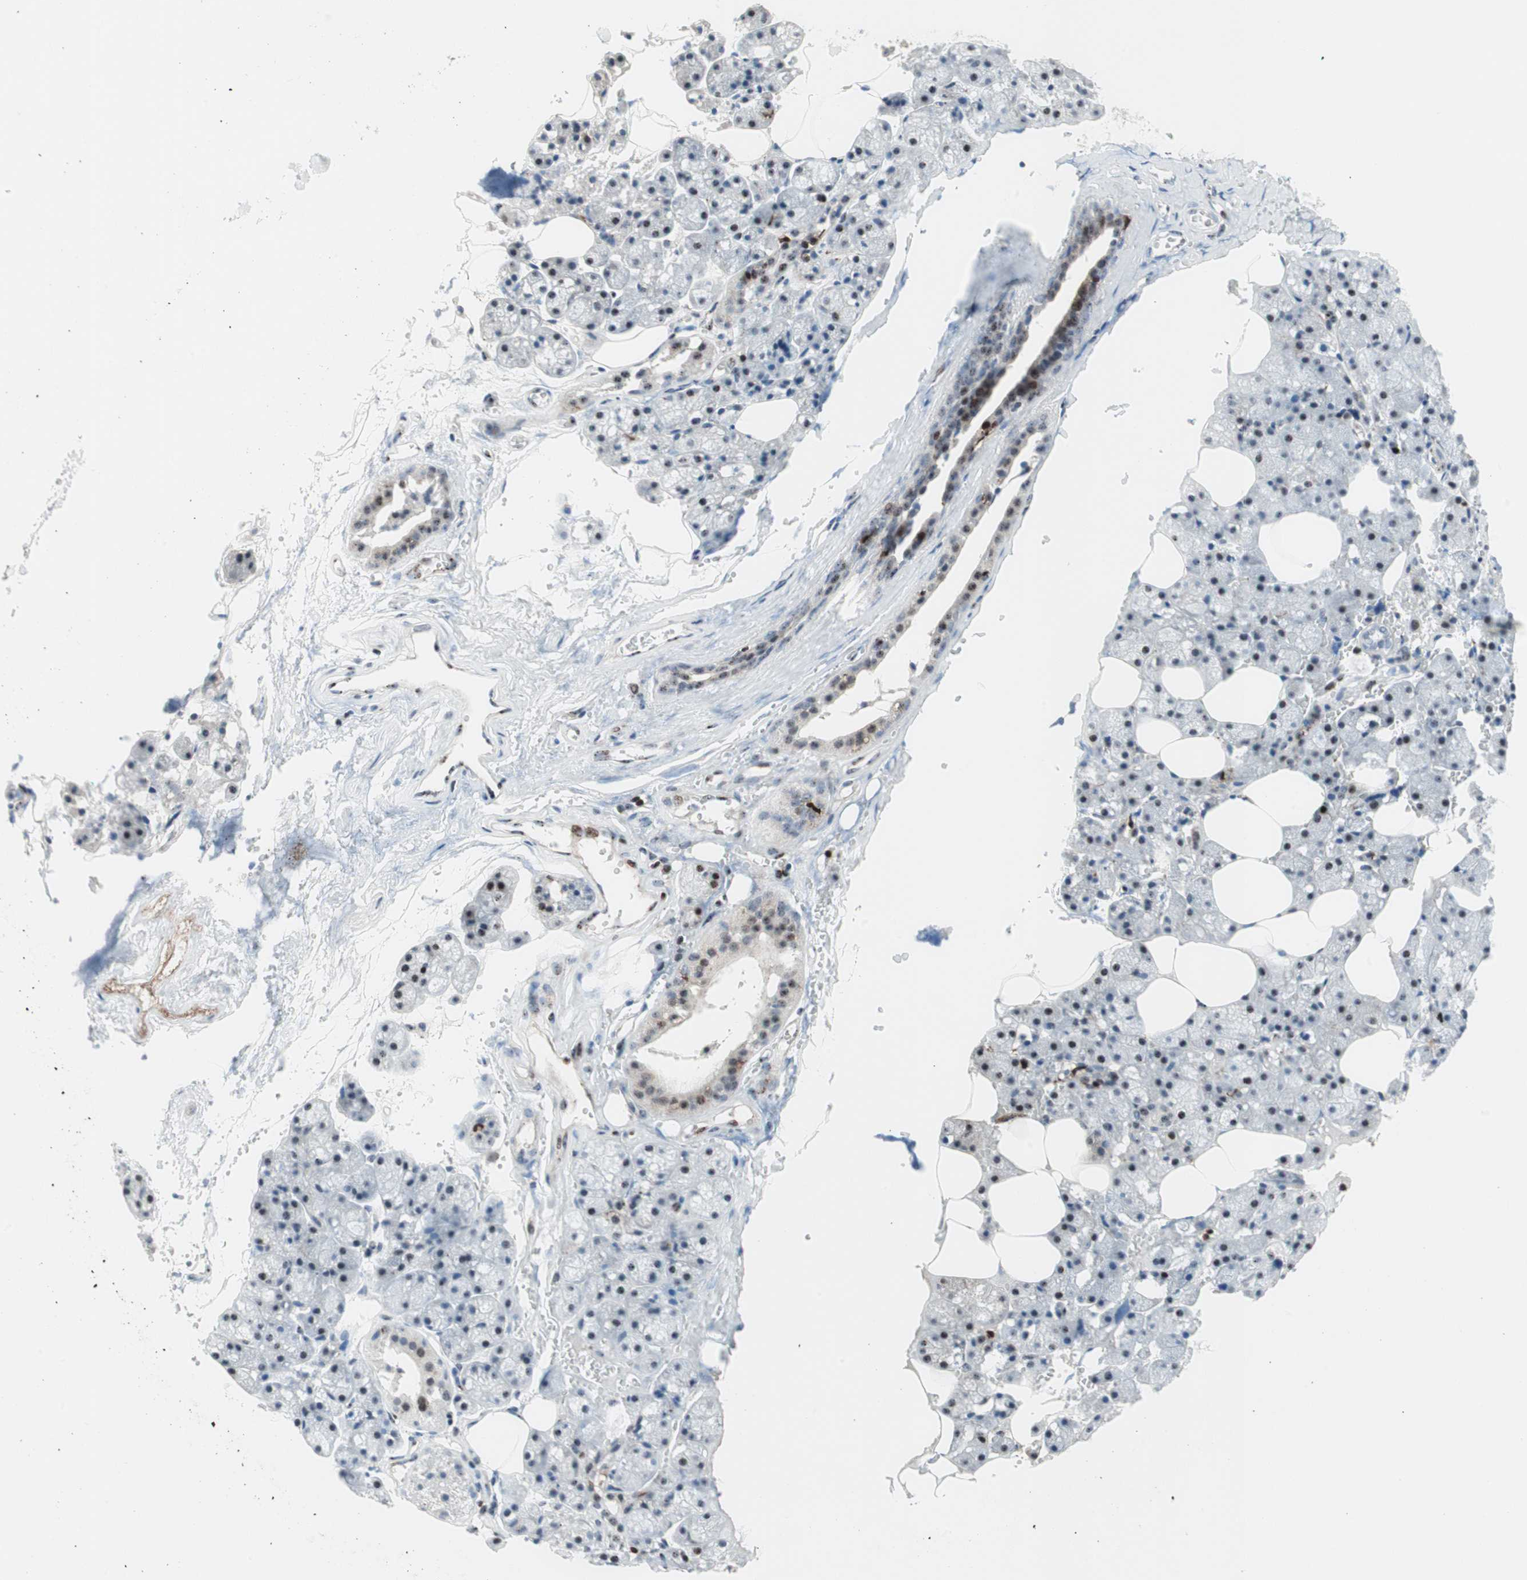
{"staining": {"intensity": "weak", "quantity": "<25%", "location": "cytoplasmic/membranous,nuclear"}, "tissue": "salivary gland", "cell_type": "Glandular cells", "image_type": "normal", "snomed": [{"axis": "morphology", "description": "Normal tissue, NOS"}, {"axis": "topography", "description": "Salivary gland"}], "caption": "The micrograph displays no significant staining in glandular cells of salivary gland. (IHC, brightfield microscopy, high magnification).", "gene": "RGS10", "patient": {"sex": "male", "age": 62}}